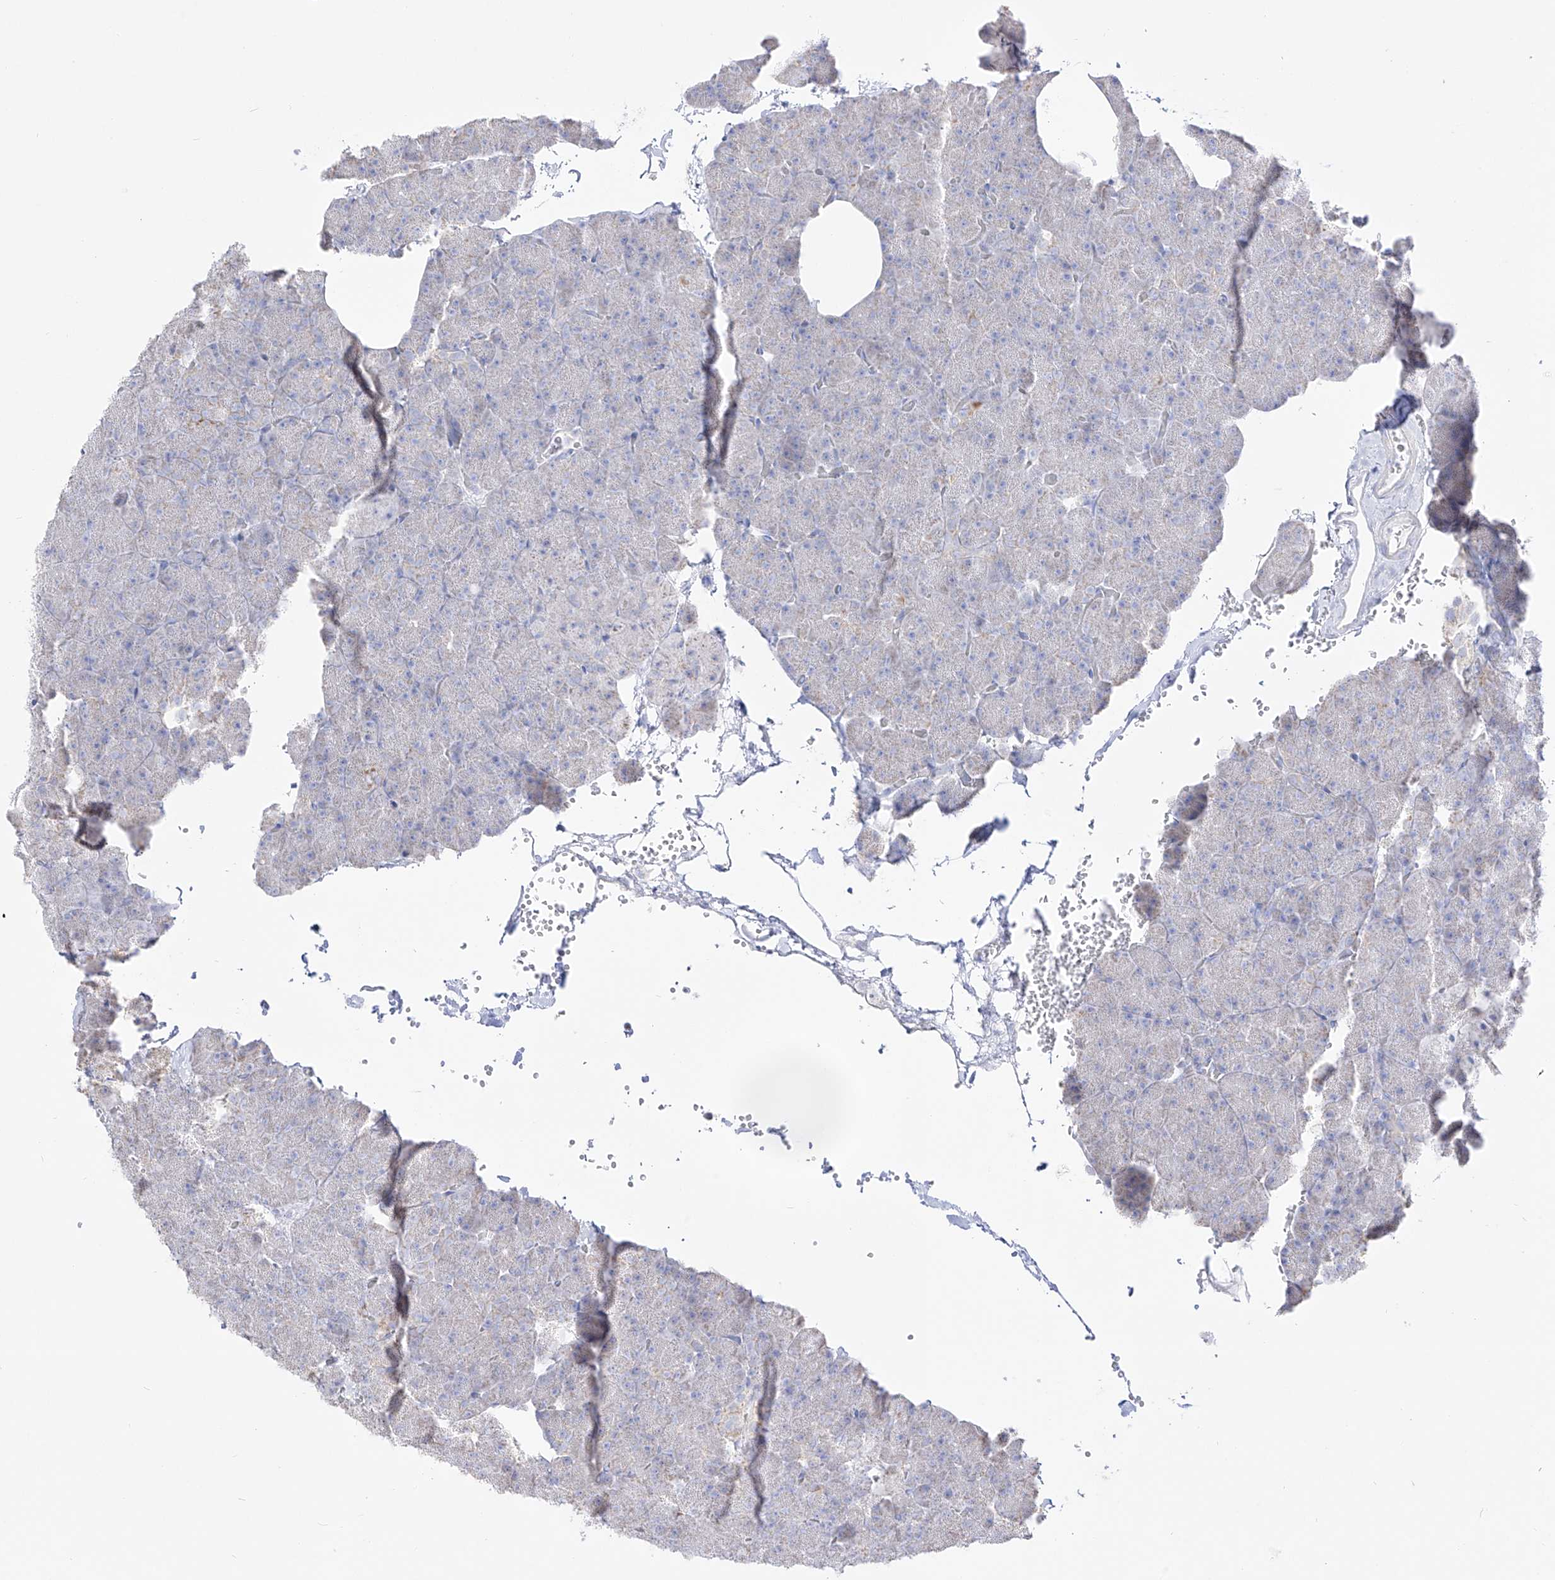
{"staining": {"intensity": "moderate", "quantity": "<25%", "location": "cytoplasmic/membranous"}, "tissue": "pancreas", "cell_type": "Exocrine glandular cells", "image_type": "normal", "snomed": [{"axis": "morphology", "description": "Normal tissue, NOS"}, {"axis": "morphology", "description": "Carcinoid, malignant, NOS"}, {"axis": "topography", "description": "Pancreas"}], "caption": "Moderate cytoplasmic/membranous expression is appreciated in approximately <25% of exocrine glandular cells in unremarkable pancreas.", "gene": "RCHY1", "patient": {"sex": "female", "age": 35}}